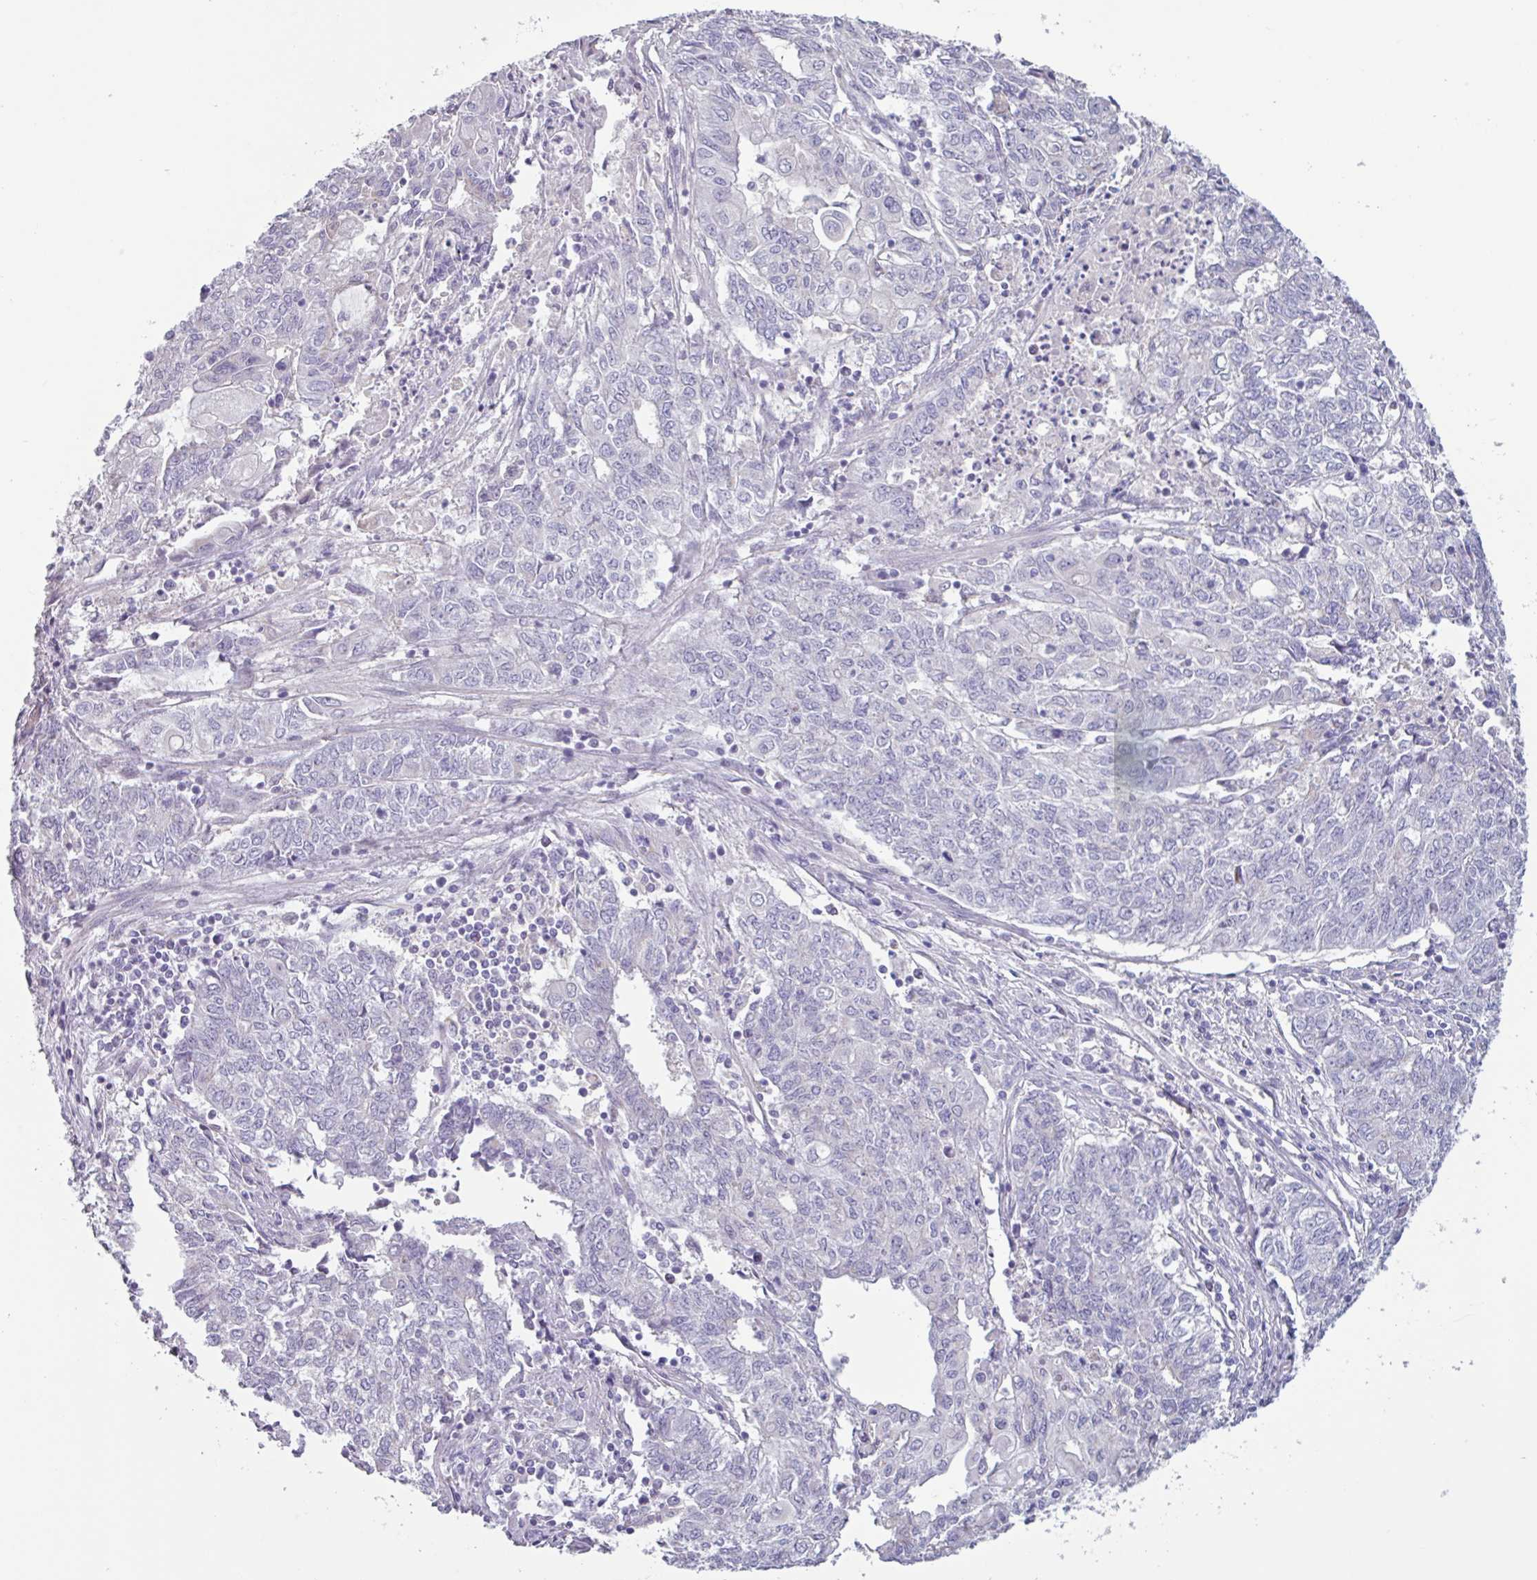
{"staining": {"intensity": "negative", "quantity": "none", "location": "none"}, "tissue": "endometrial cancer", "cell_type": "Tumor cells", "image_type": "cancer", "snomed": [{"axis": "morphology", "description": "Adenocarcinoma, NOS"}, {"axis": "topography", "description": "Endometrium"}], "caption": "DAB immunohistochemical staining of adenocarcinoma (endometrial) exhibits no significant positivity in tumor cells.", "gene": "ADGRE1", "patient": {"sex": "female", "age": 54}}